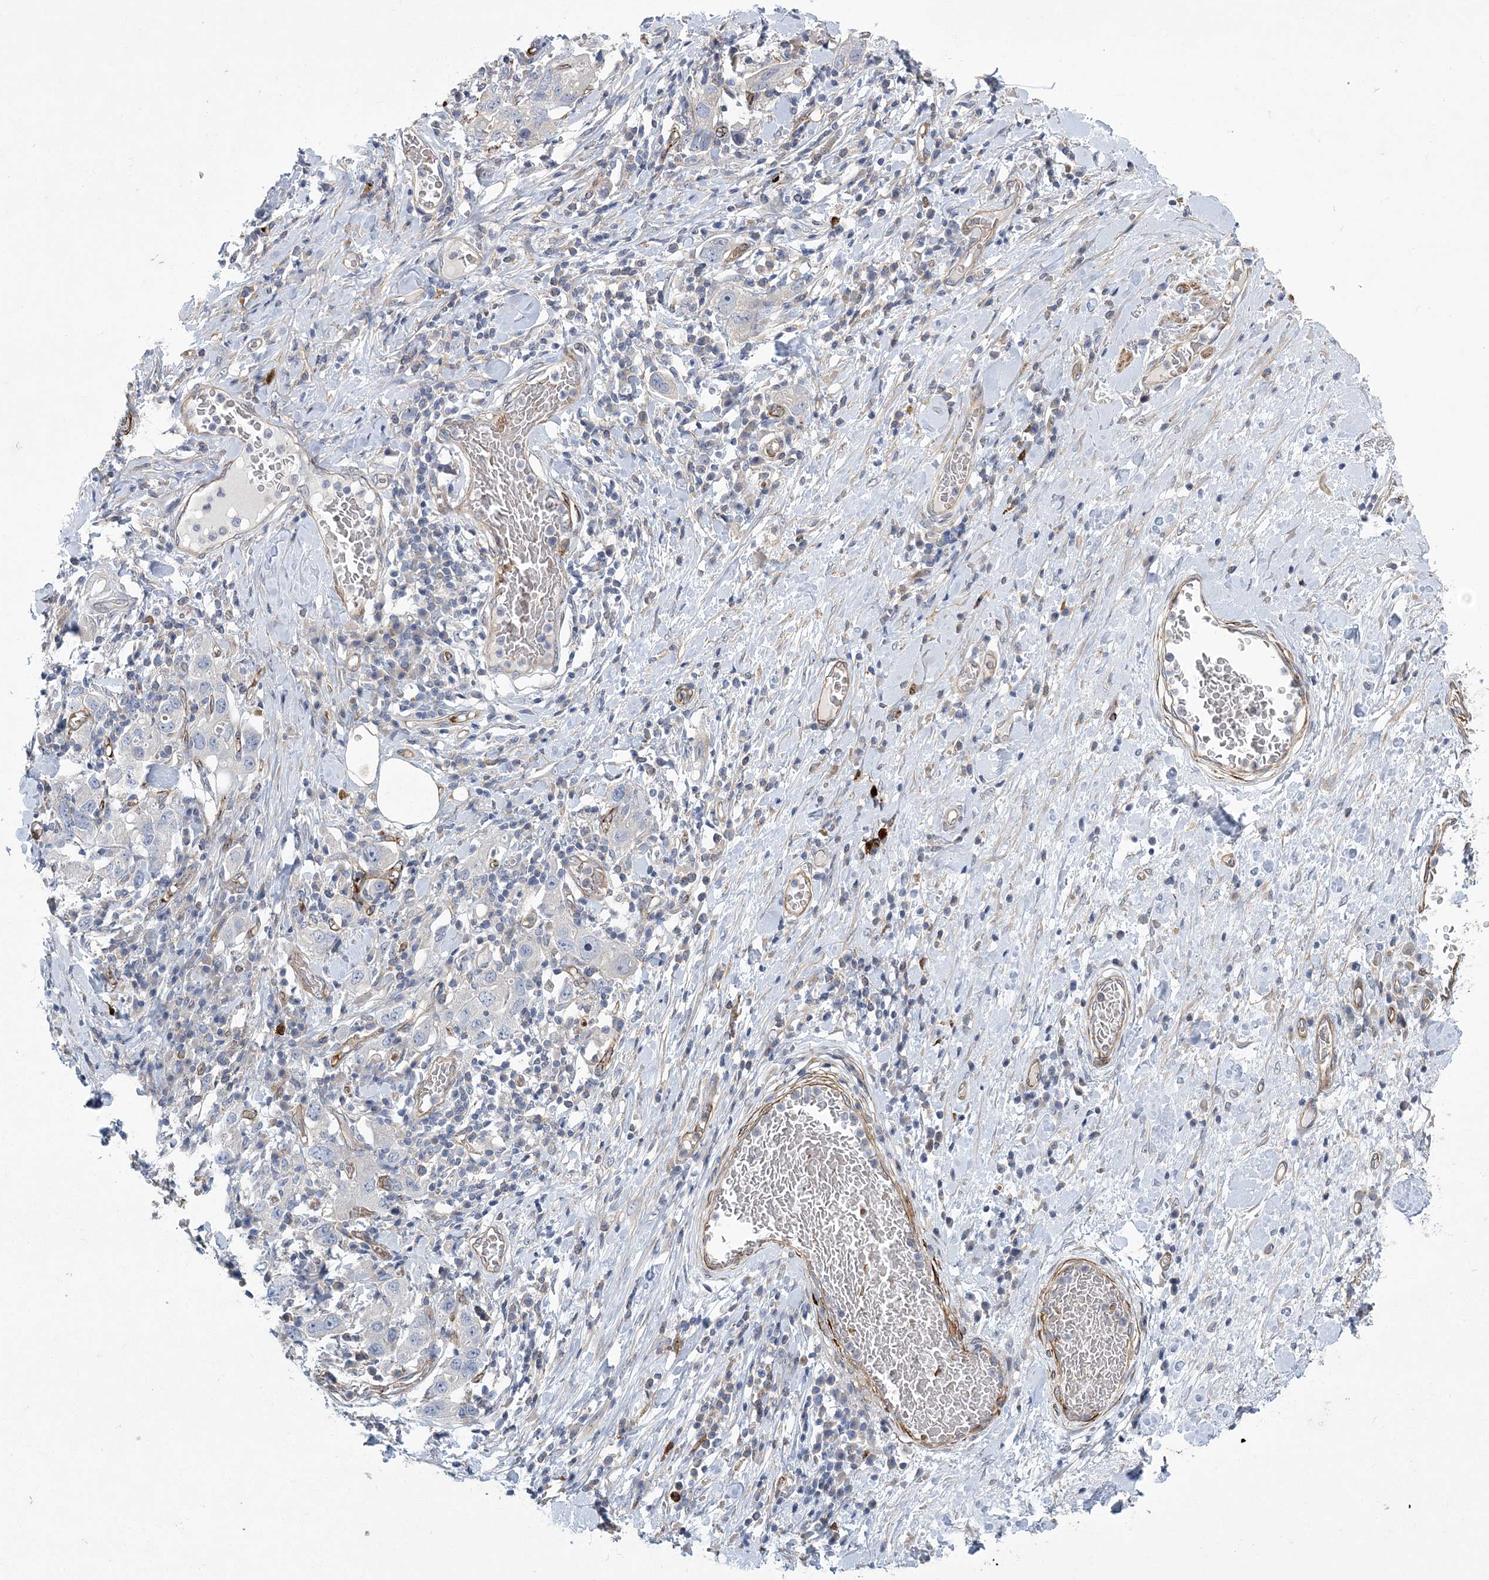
{"staining": {"intensity": "negative", "quantity": "none", "location": "none"}, "tissue": "stomach cancer", "cell_type": "Tumor cells", "image_type": "cancer", "snomed": [{"axis": "morphology", "description": "Adenocarcinoma, NOS"}, {"axis": "topography", "description": "Stomach, upper"}], "caption": "IHC histopathology image of neoplastic tissue: stomach cancer stained with DAB (3,3'-diaminobenzidine) reveals no significant protein expression in tumor cells.", "gene": "CALN1", "patient": {"sex": "male", "age": 62}}